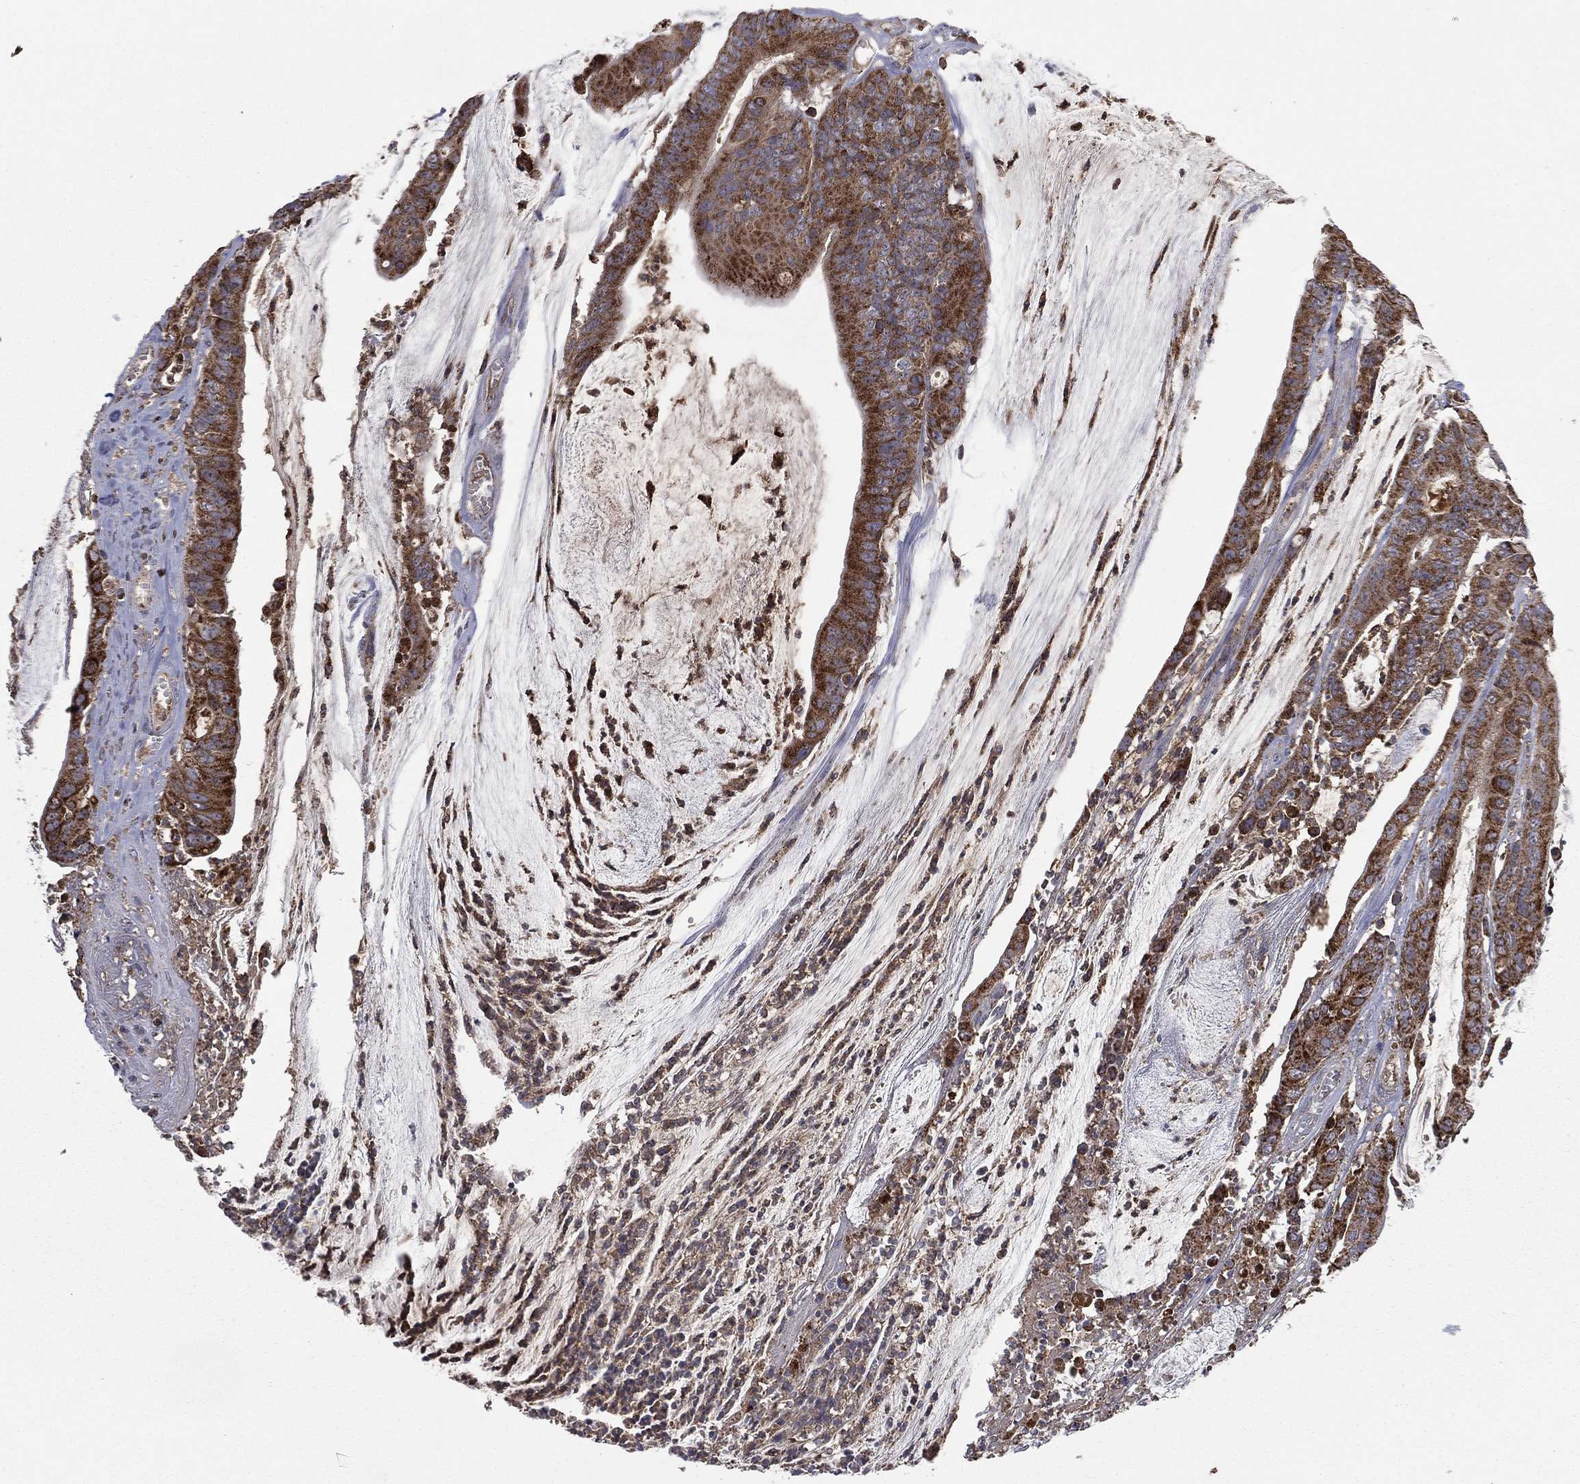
{"staining": {"intensity": "strong", "quantity": ">75%", "location": "cytoplasmic/membranous"}, "tissue": "colorectal cancer", "cell_type": "Tumor cells", "image_type": "cancer", "snomed": [{"axis": "morphology", "description": "Adenocarcinoma, NOS"}, {"axis": "topography", "description": "Colon"}], "caption": "Strong cytoplasmic/membranous protein expression is seen in approximately >75% of tumor cells in colorectal adenocarcinoma. (IHC, brightfield microscopy, high magnification).", "gene": "RIN3", "patient": {"sex": "female", "age": 69}}